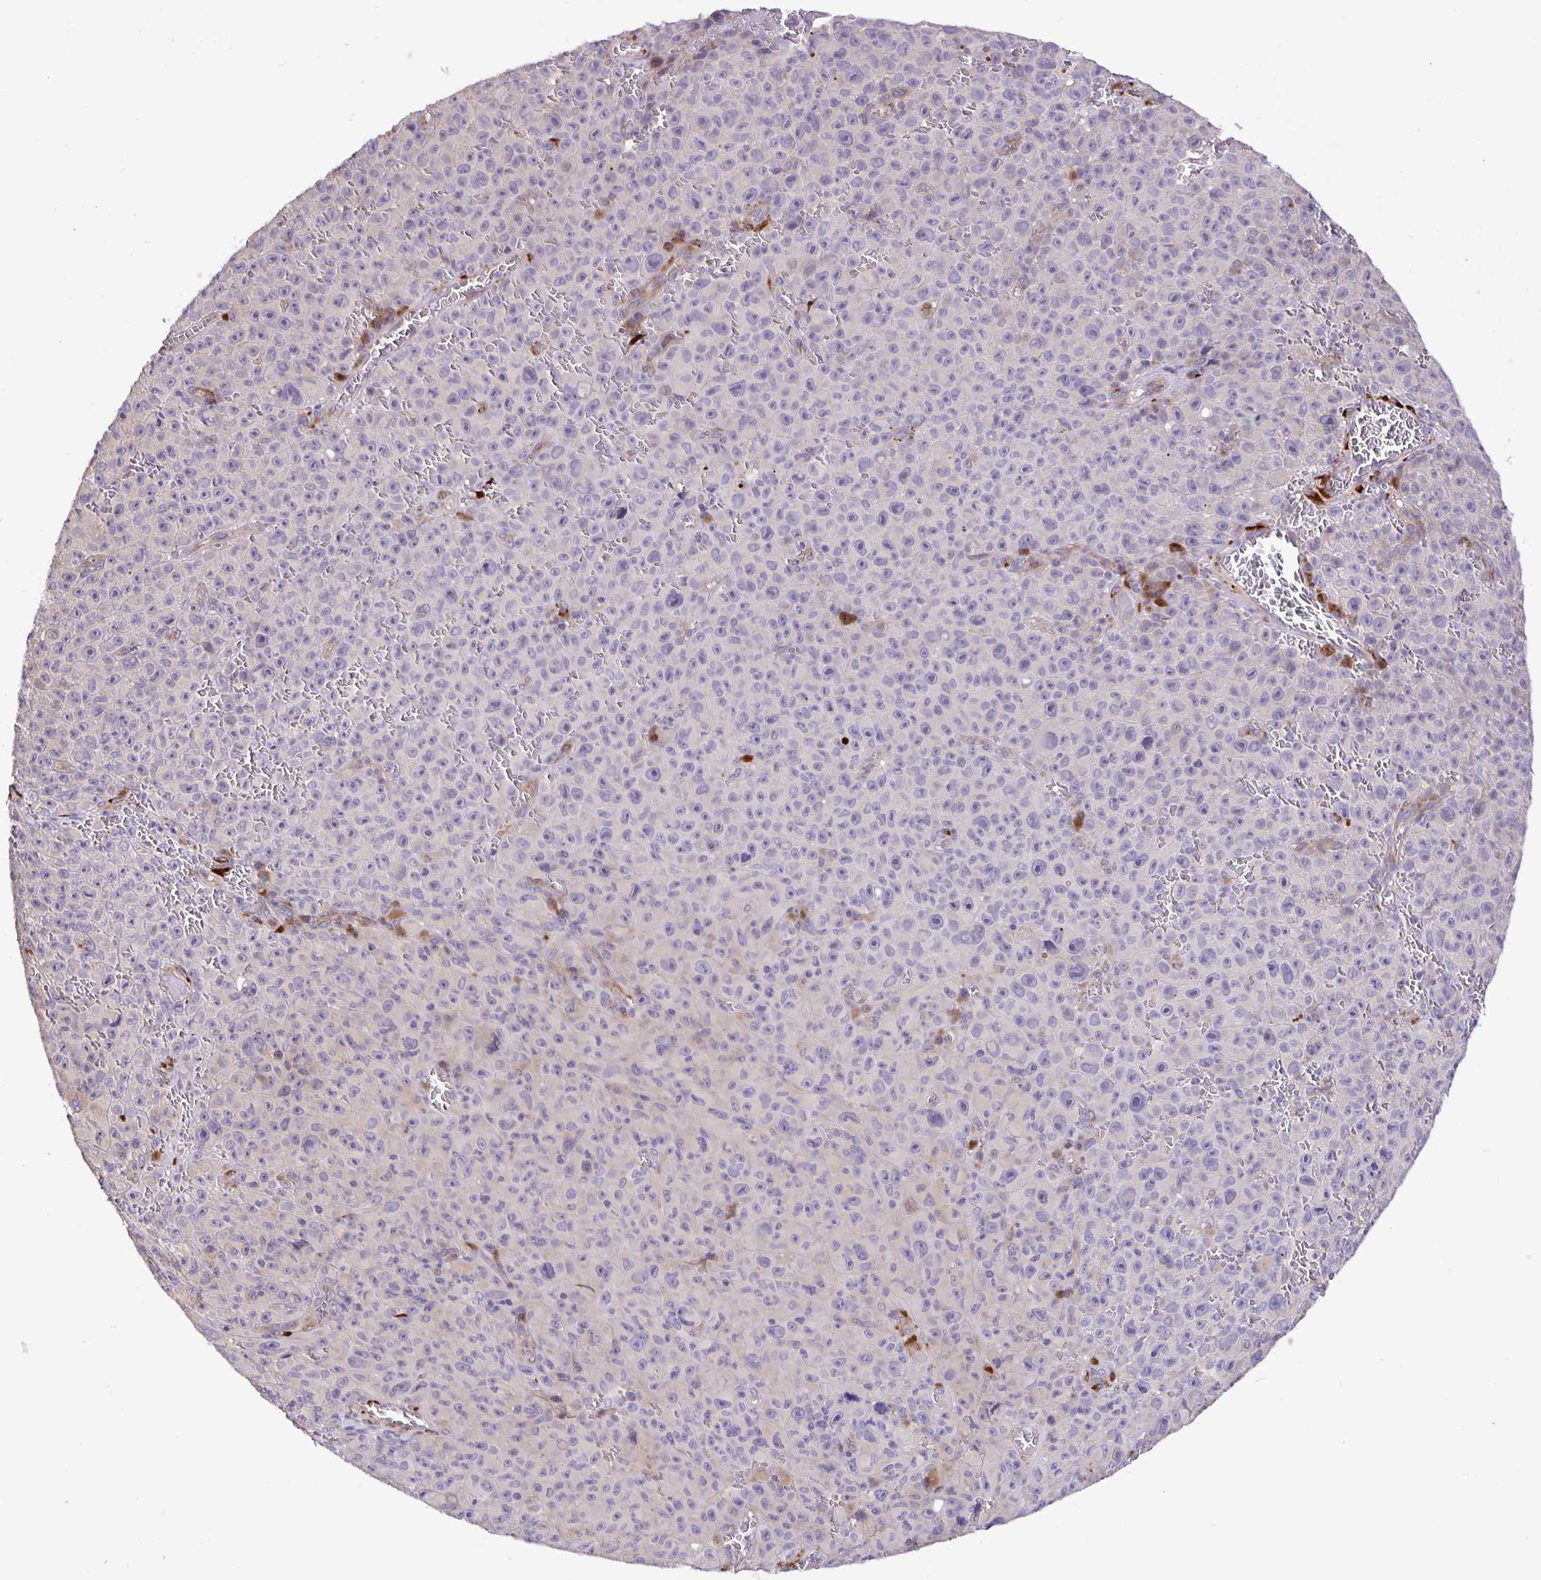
{"staining": {"intensity": "negative", "quantity": "none", "location": "none"}, "tissue": "melanoma", "cell_type": "Tumor cells", "image_type": "cancer", "snomed": [{"axis": "morphology", "description": "Malignant melanoma, NOS"}, {"axis": "topography", "description": "Skin"}], "caption": "This is an immunohistochemistry (IHC) micrograph of malignant melanoma. There is no positivity in tumor cells.", "gene": "EML6", "patient": {"sex": "female", "age": 82}}